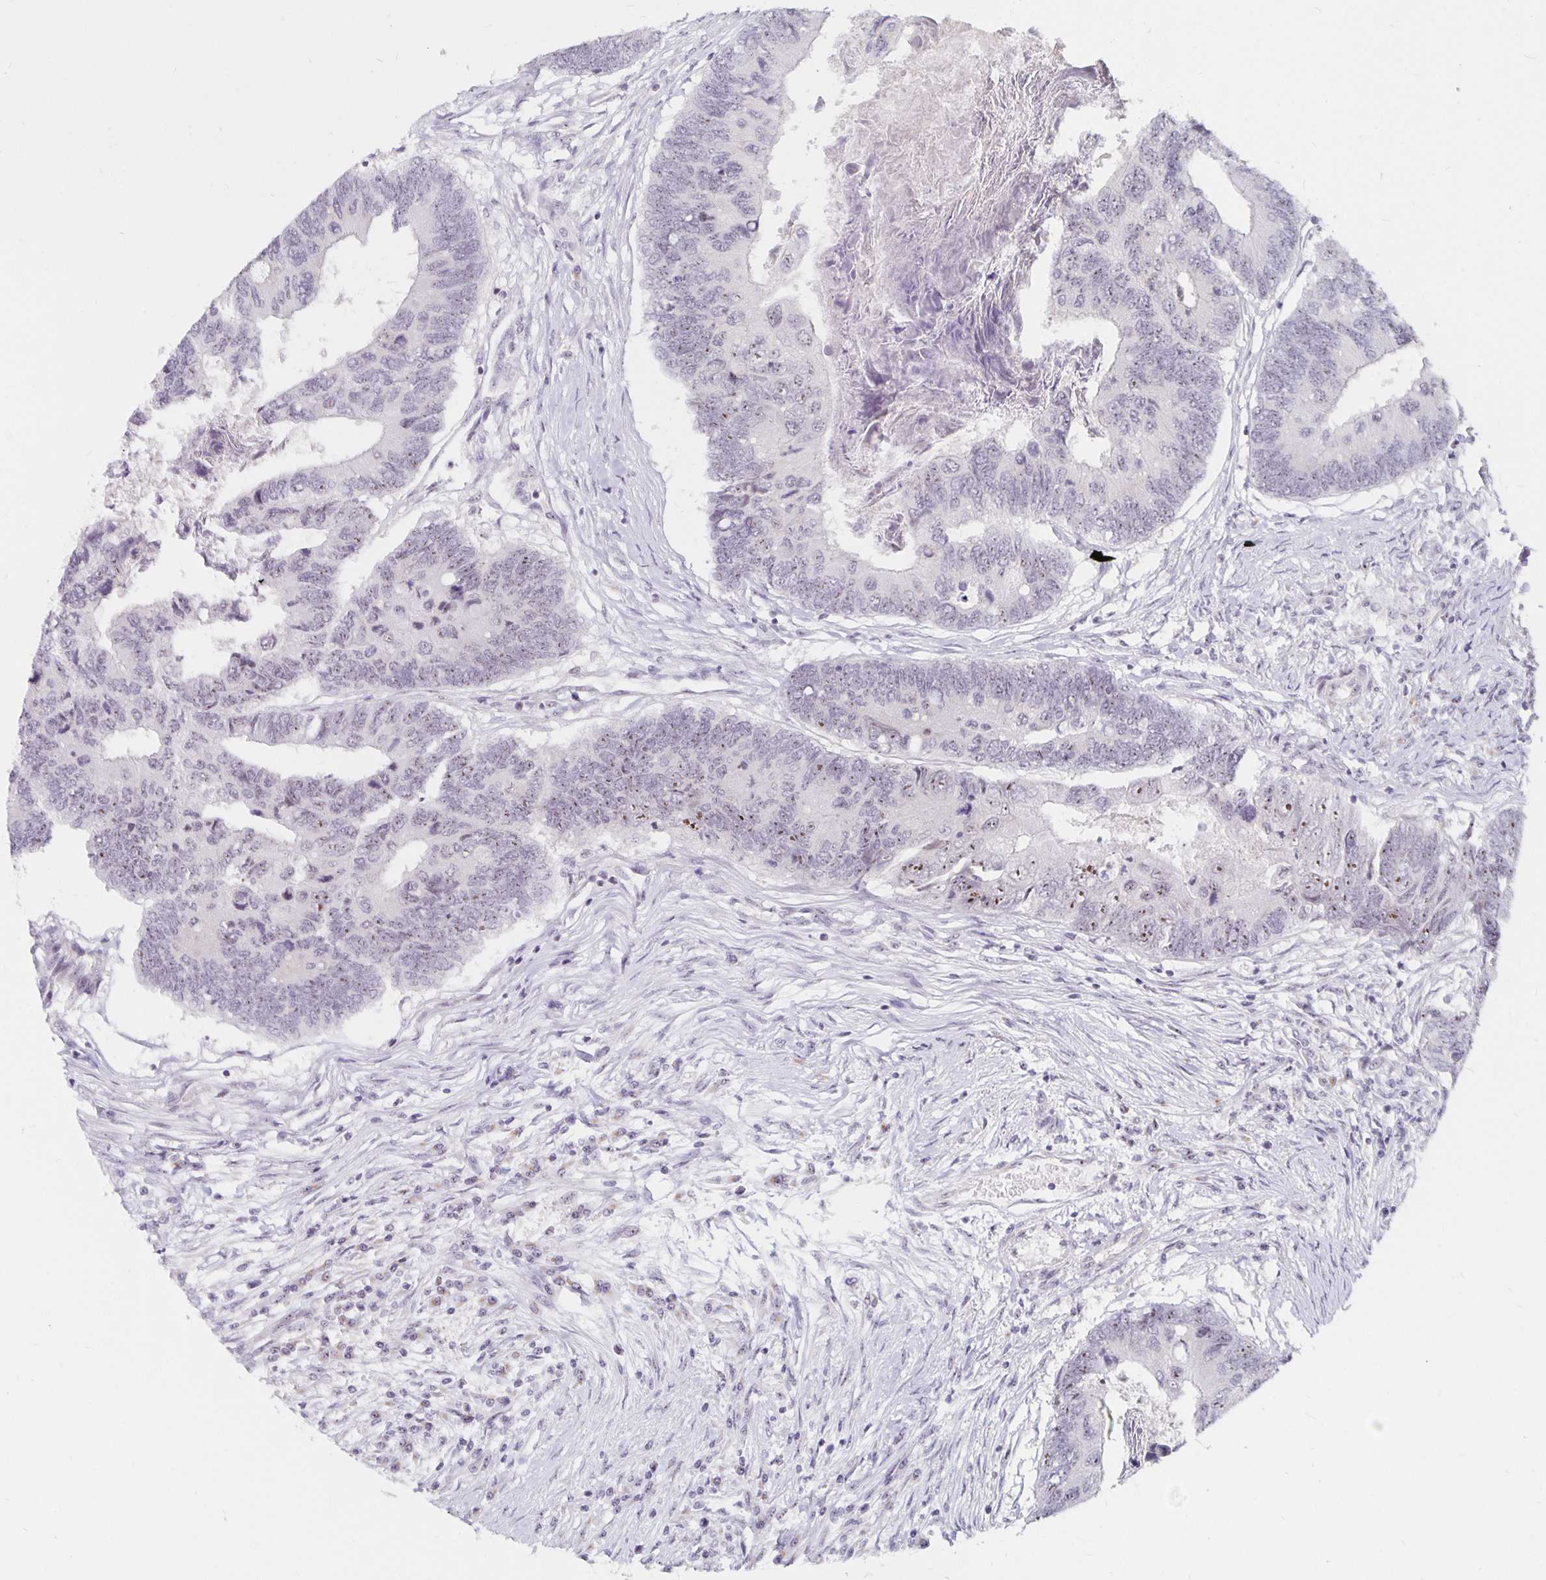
{"staining": {"intensity": "moderate", "quantity": "<25%", "location": "nuclear"}, "tissue": "colorectal cancer", "cell_type": "Tumor cells", "image_type": "cancer", "snomed": [{"axis": "morphology", "description": "Adenocarcinoma, NOS"}, {"axis": "topography", "description": "Colon"}], "caption": "Human colorectal cancer stained for a protein (brown) exhibits moderate nuclear positive positivity in about <25% of tumor cells.", "gene": "NUP85", "patient": {"sex": "female", "age": 67}}